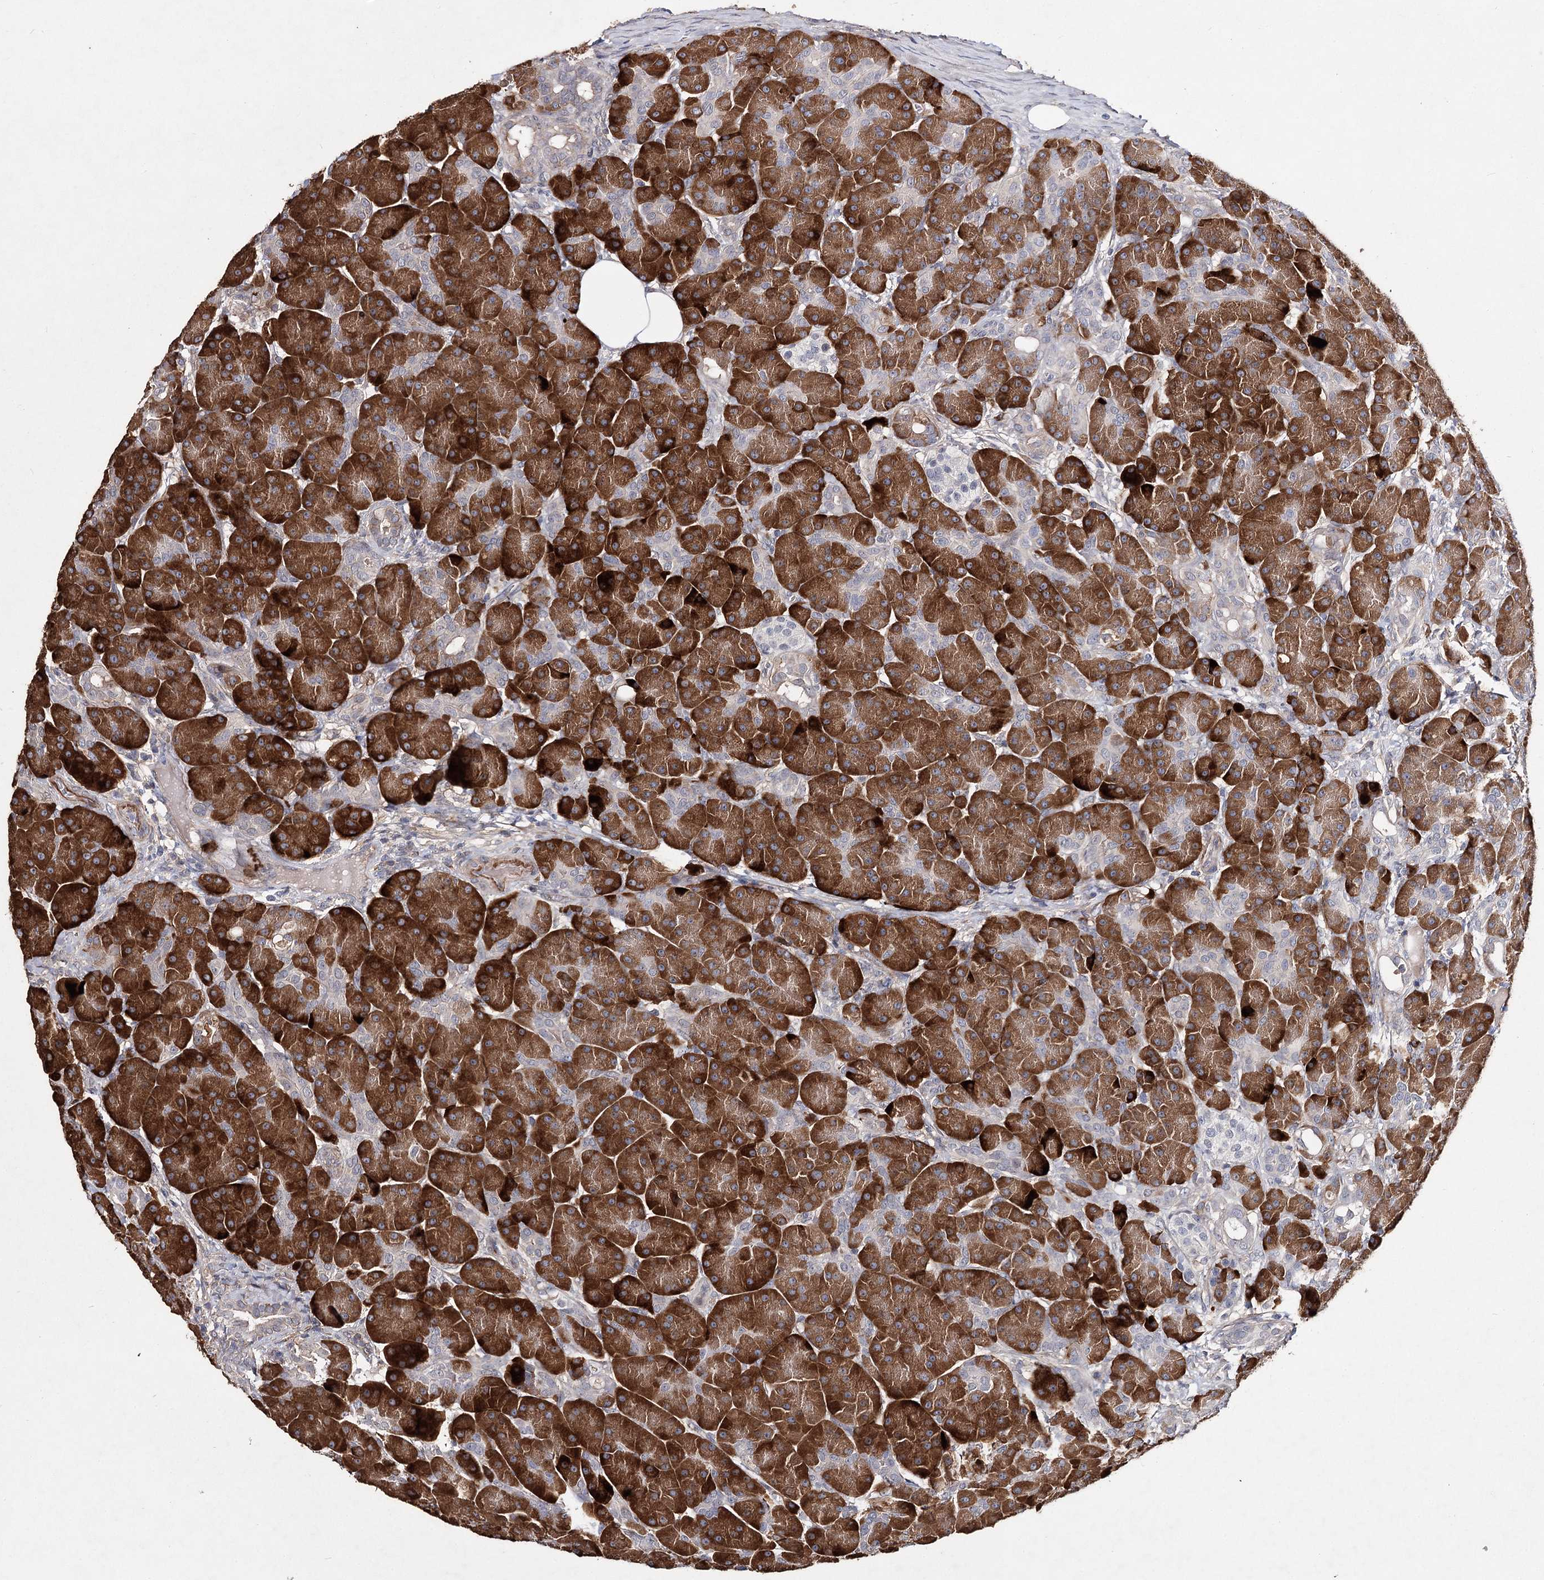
{"staining": {"intensity": "strong", "quantity": ">75%", "location": "cytoplasmic/membranous"}, "tissue": "pancreas", "cell_type": "Exocrine glandular cells", "image_type": "normal", "snomed": [{"axis": "morphology", "description": "Normal tissue, NOS"}, {"axis": "topography", "description": "Pancreas"}], "caption": "DAB immunohistochemical staining of benign pancreas demonstrates strong cytoplasmic/membranous protein staining in about >75% of exocrine glandular cells.", "gene": "TMEM218", "patient": {"sex": "male", "age": 63}}